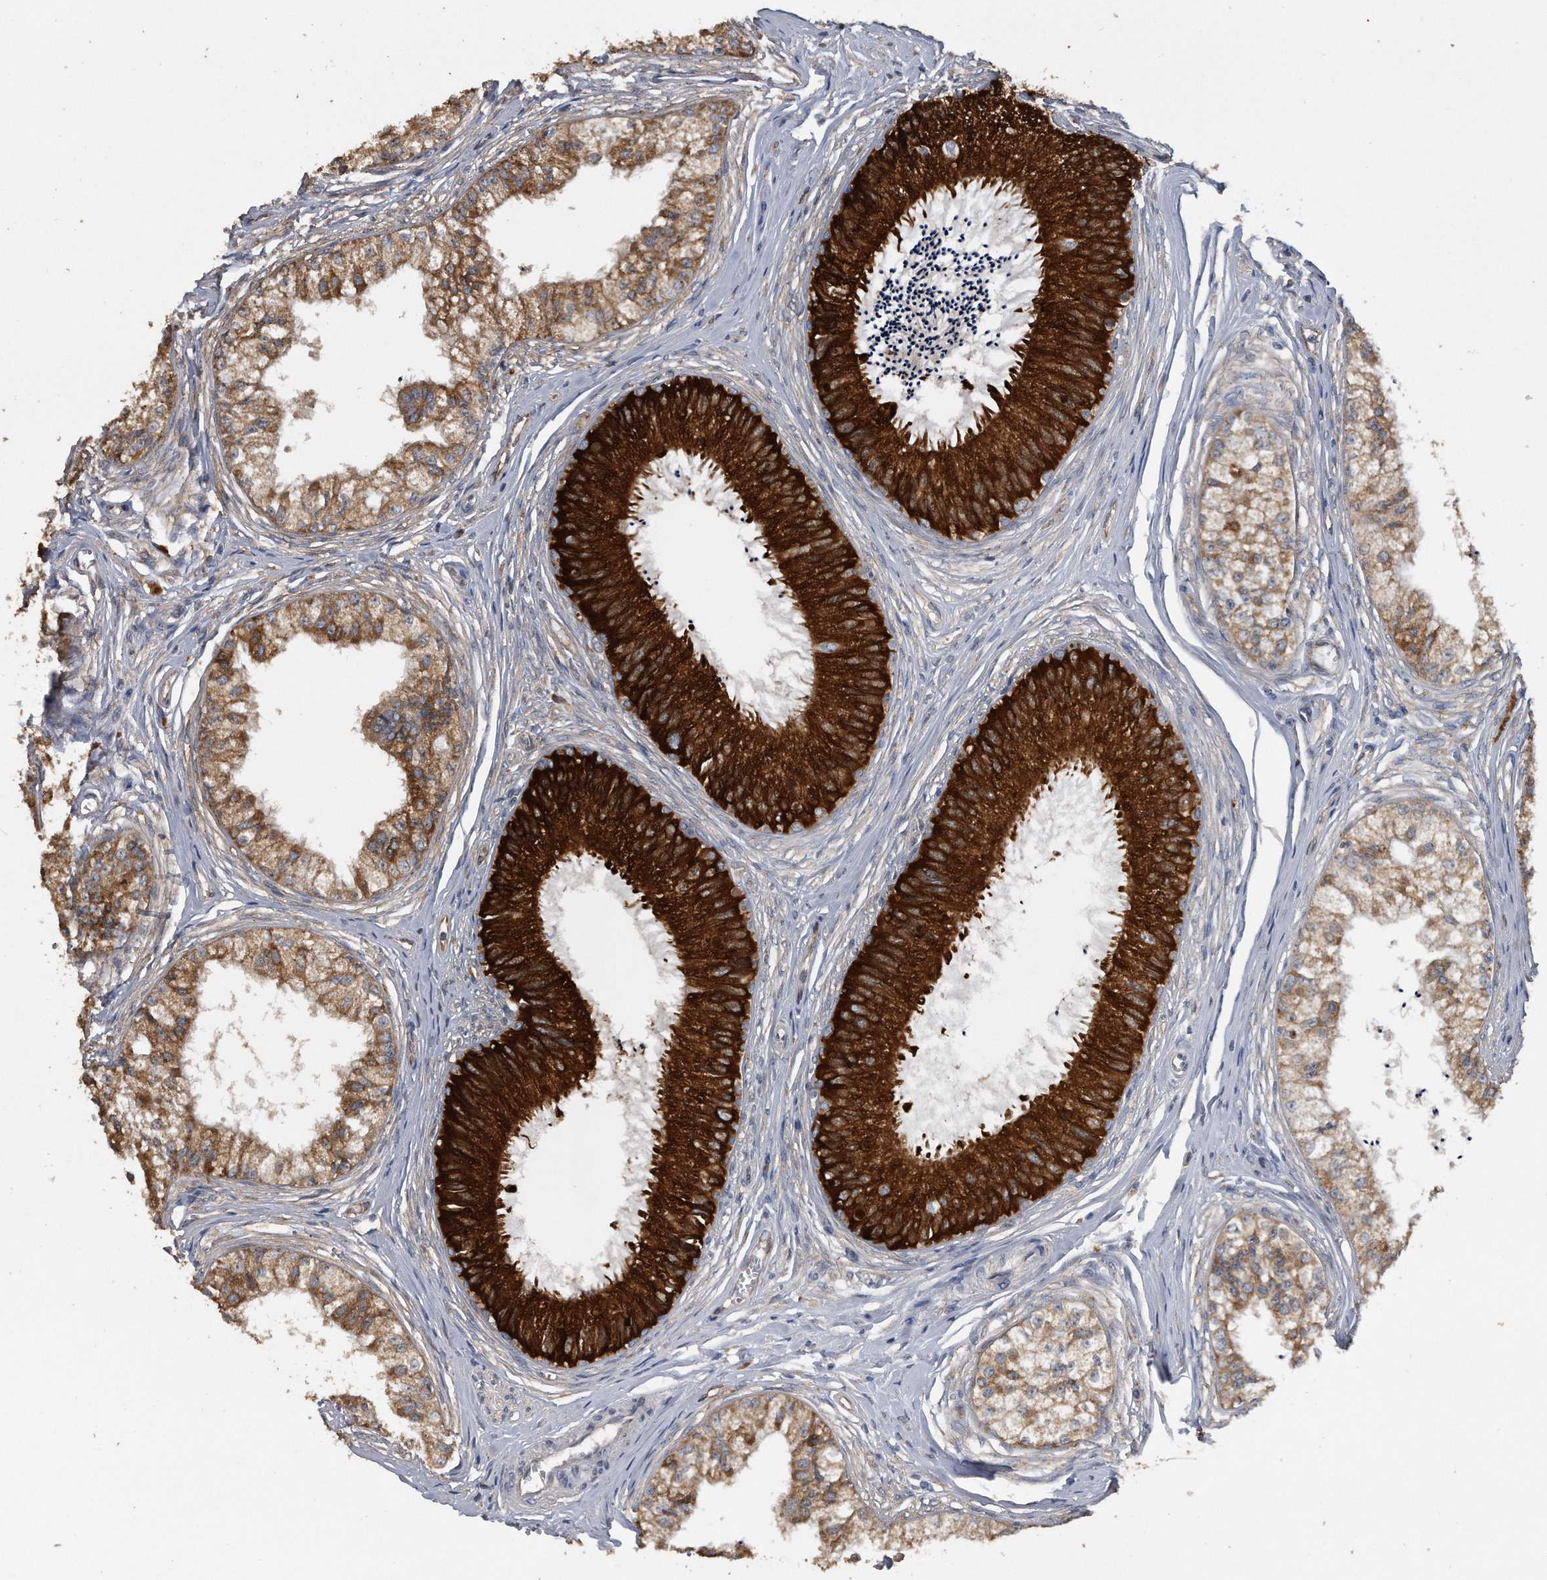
{"staining": {"intensity": "strong", "quantity": ">75%", "location": "cytoplasmic/membranous"}, "tissue": "epididymis", "cell_type": "Glandular cells", "image_type": "normal", "snomed": [{"axis": "morphology", "description": "Normal tissue, NOS"}, {"axis": "topography", "description": "Epididymis"}], "caption": "This is a photomicrograph of immunohistochemistry staining of normal epididymis, which shows strong positivity in the cytoplasmic/membranous of glandular cells.", "gene": "PCLO", "patient": {"sex": "male", "age": 79}}